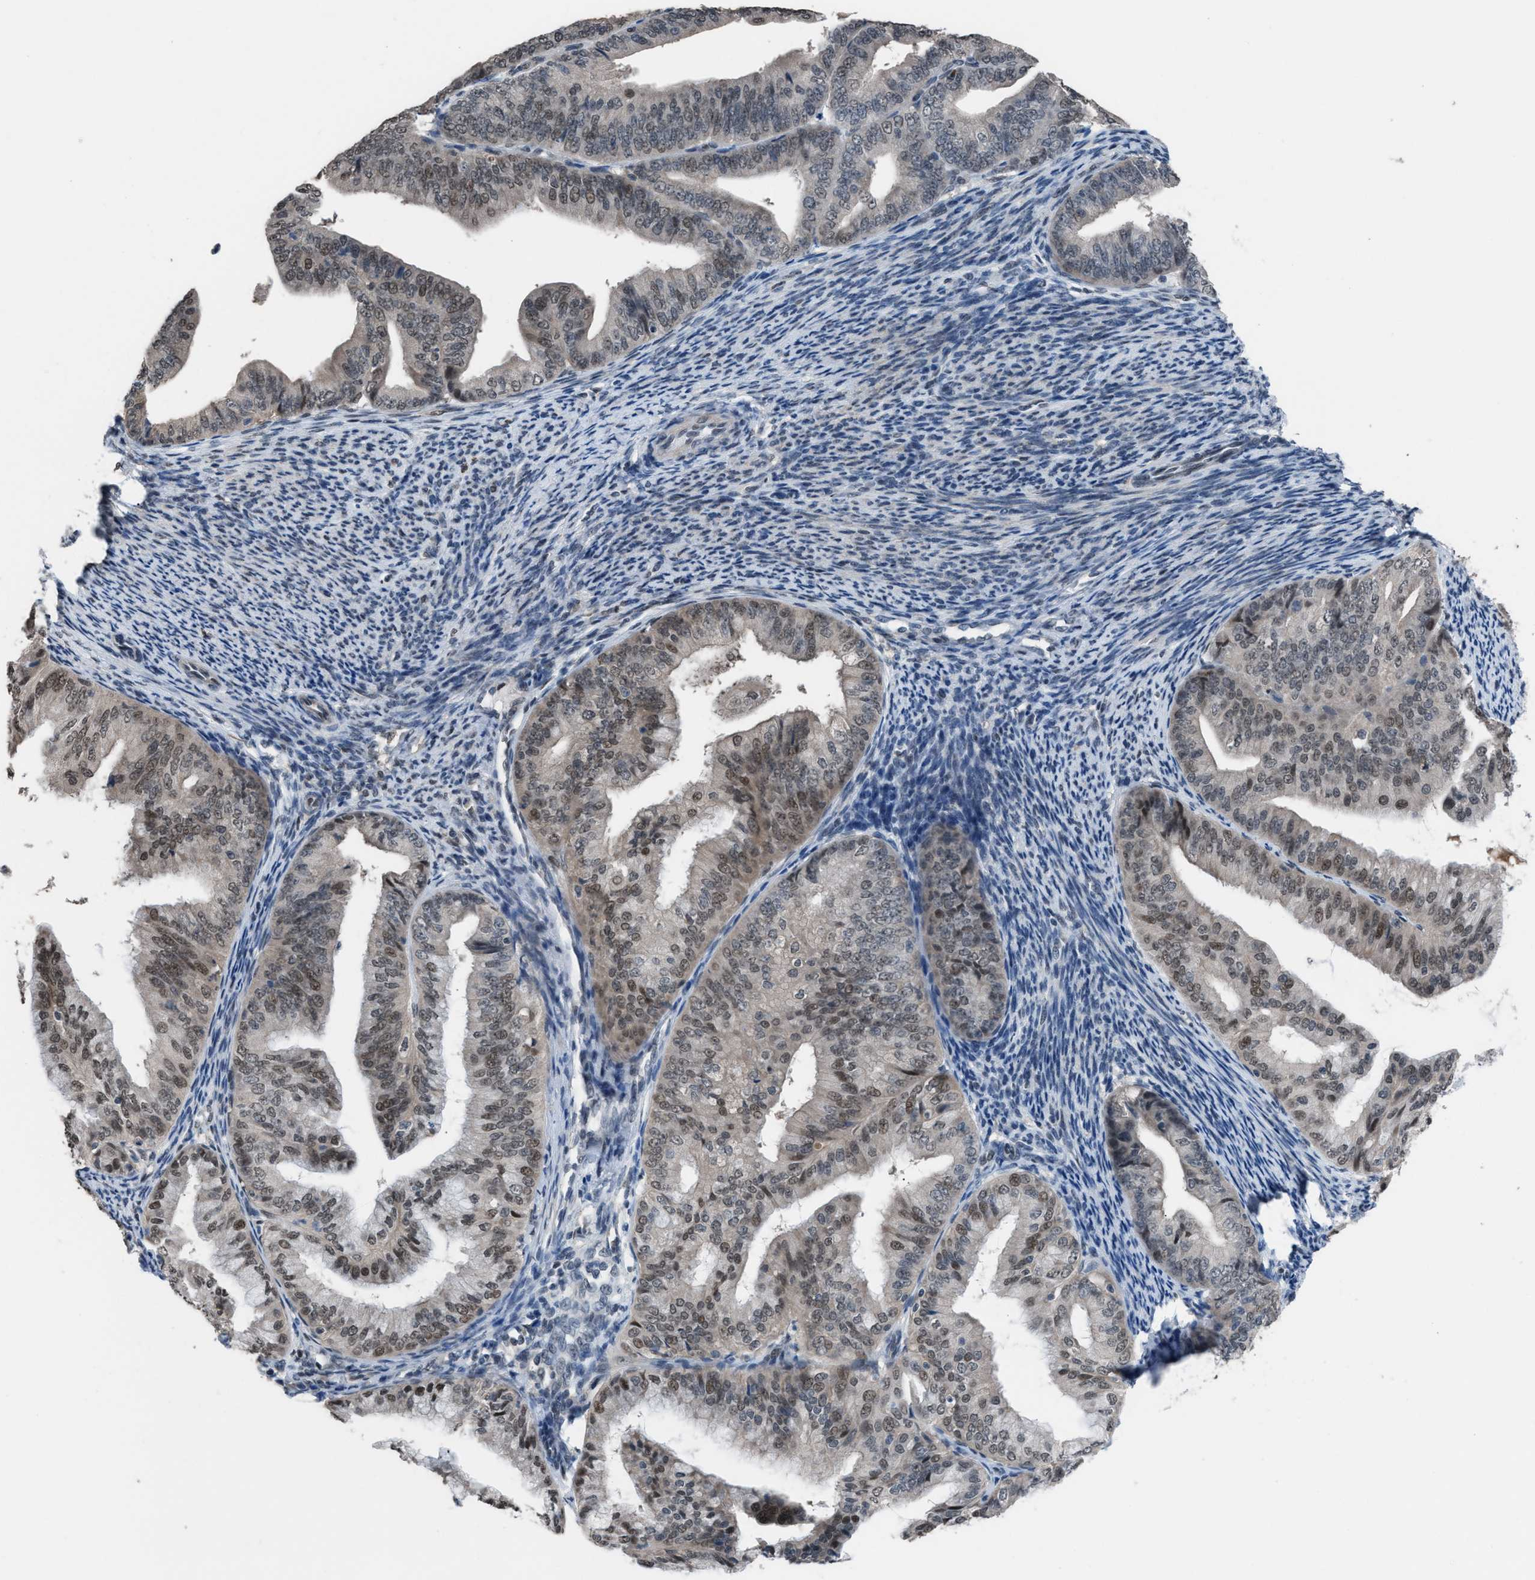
{"staining": {"intensity": "weak", "quantity": "25%-75%", "location": "nuclear"}, "tissue": "endometrial cancer", "cell_type": "Tumor cells", "image_type": "cancer", "snomed": [{"axis": "morphology", "description": "Adenocarcinoma, NOS"}, {"axis": "topography", "description": "Endometrium"}], "caption": "Endometrial cancer (adenocarcinoma) stained with DAB immunohistochemistry exhibits low levels of weak nuclear expression in approximately 25%-75% of tumor cells.", "gene": "ZNF276", "patient": {"sex": "female", "age": 63}}